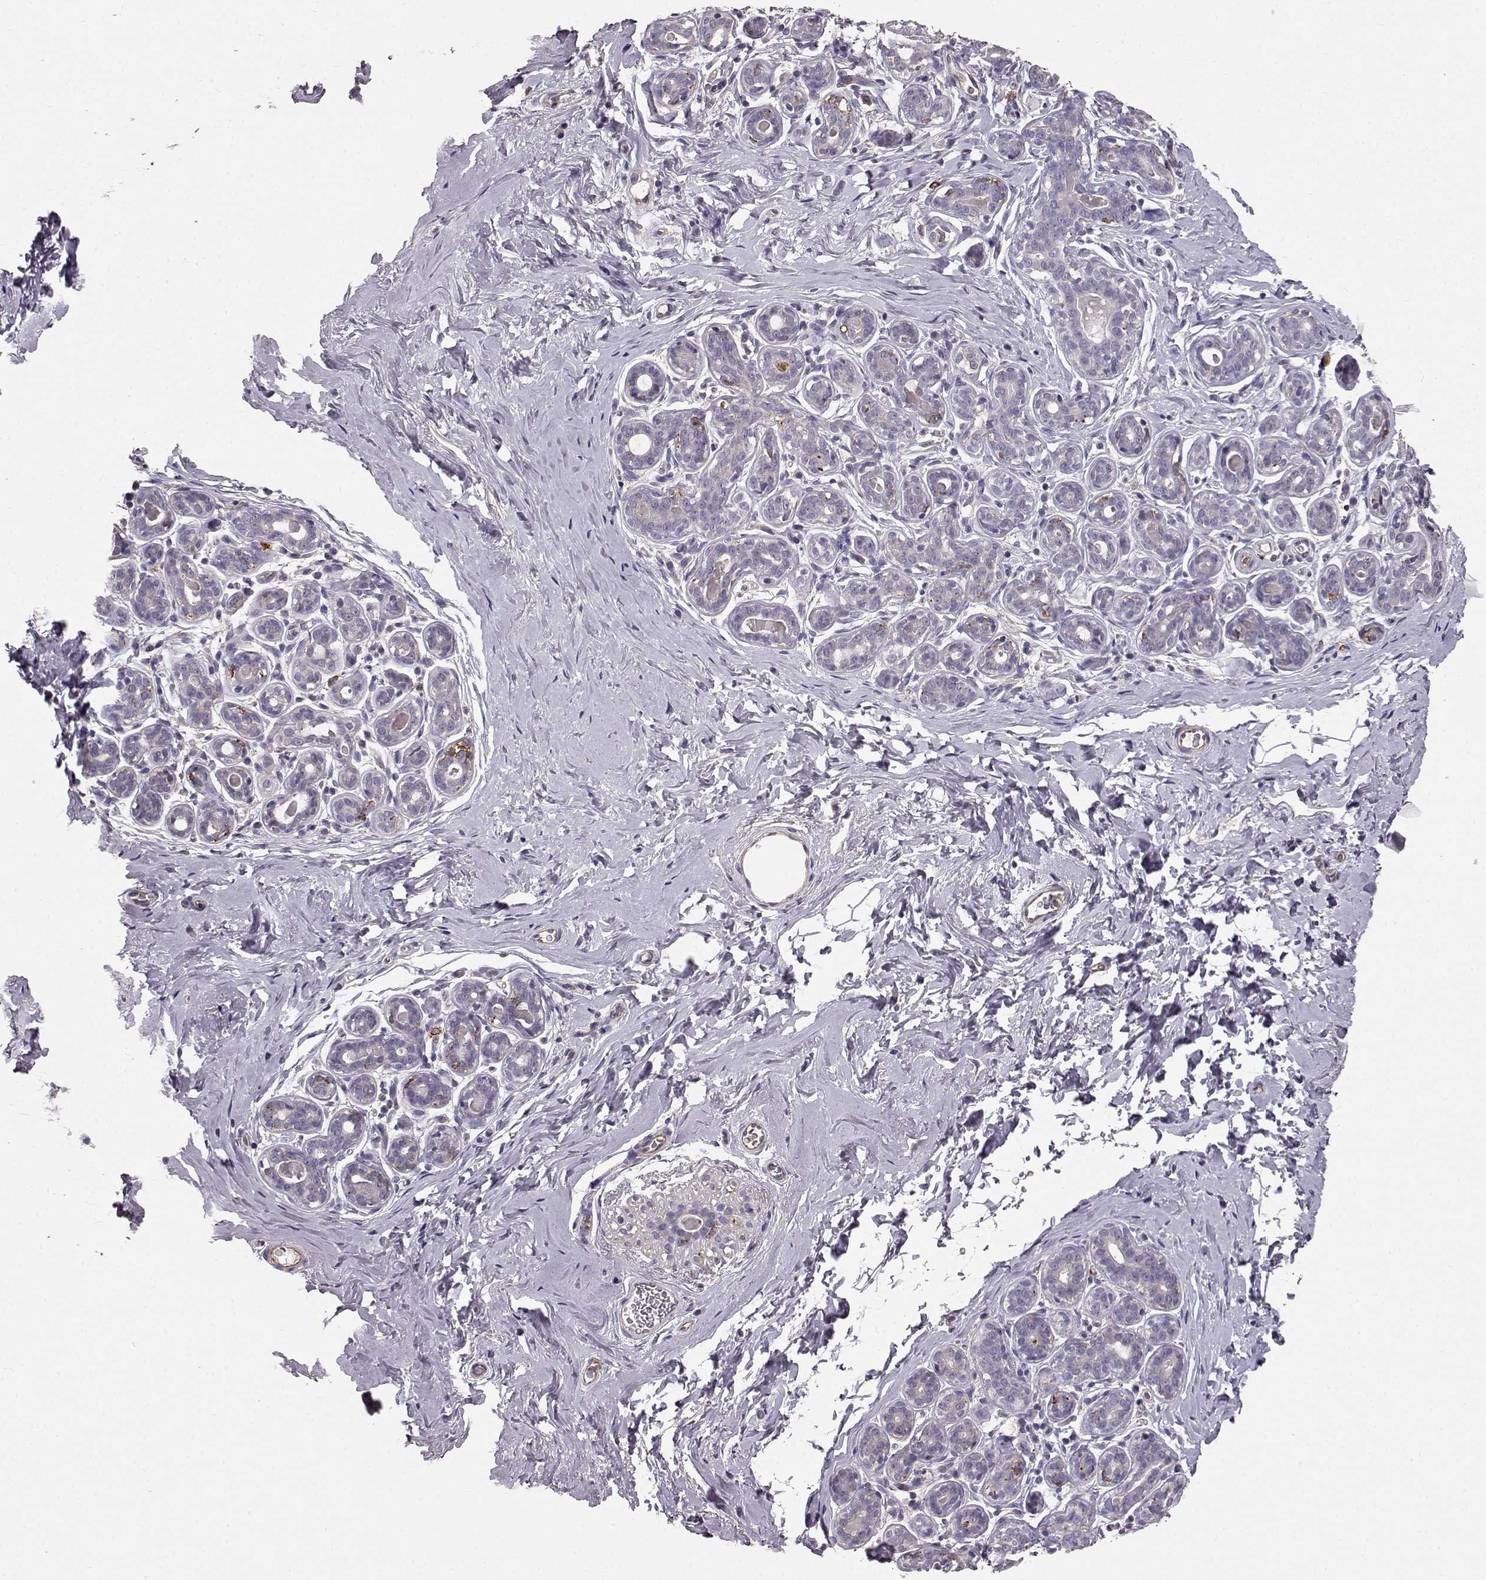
{"staining": {"intensity": "negative", "quantity": "none", "location": "none"}, "tissue": "breast", "cell_type": "Adipocytes", "image_type": "normal", "snomed": [{"axis": "morphology", "description": "Normal tissue, NOS"}, {"axis": "topography", "description": "Skin"}, {"axis": "topography", "description": "Breast"}], "caption": "A histopathology image of human breast is negative for staining in adipocytes.", "gene": "CCNF", "patient": {"sex": "female", "age": 43}}